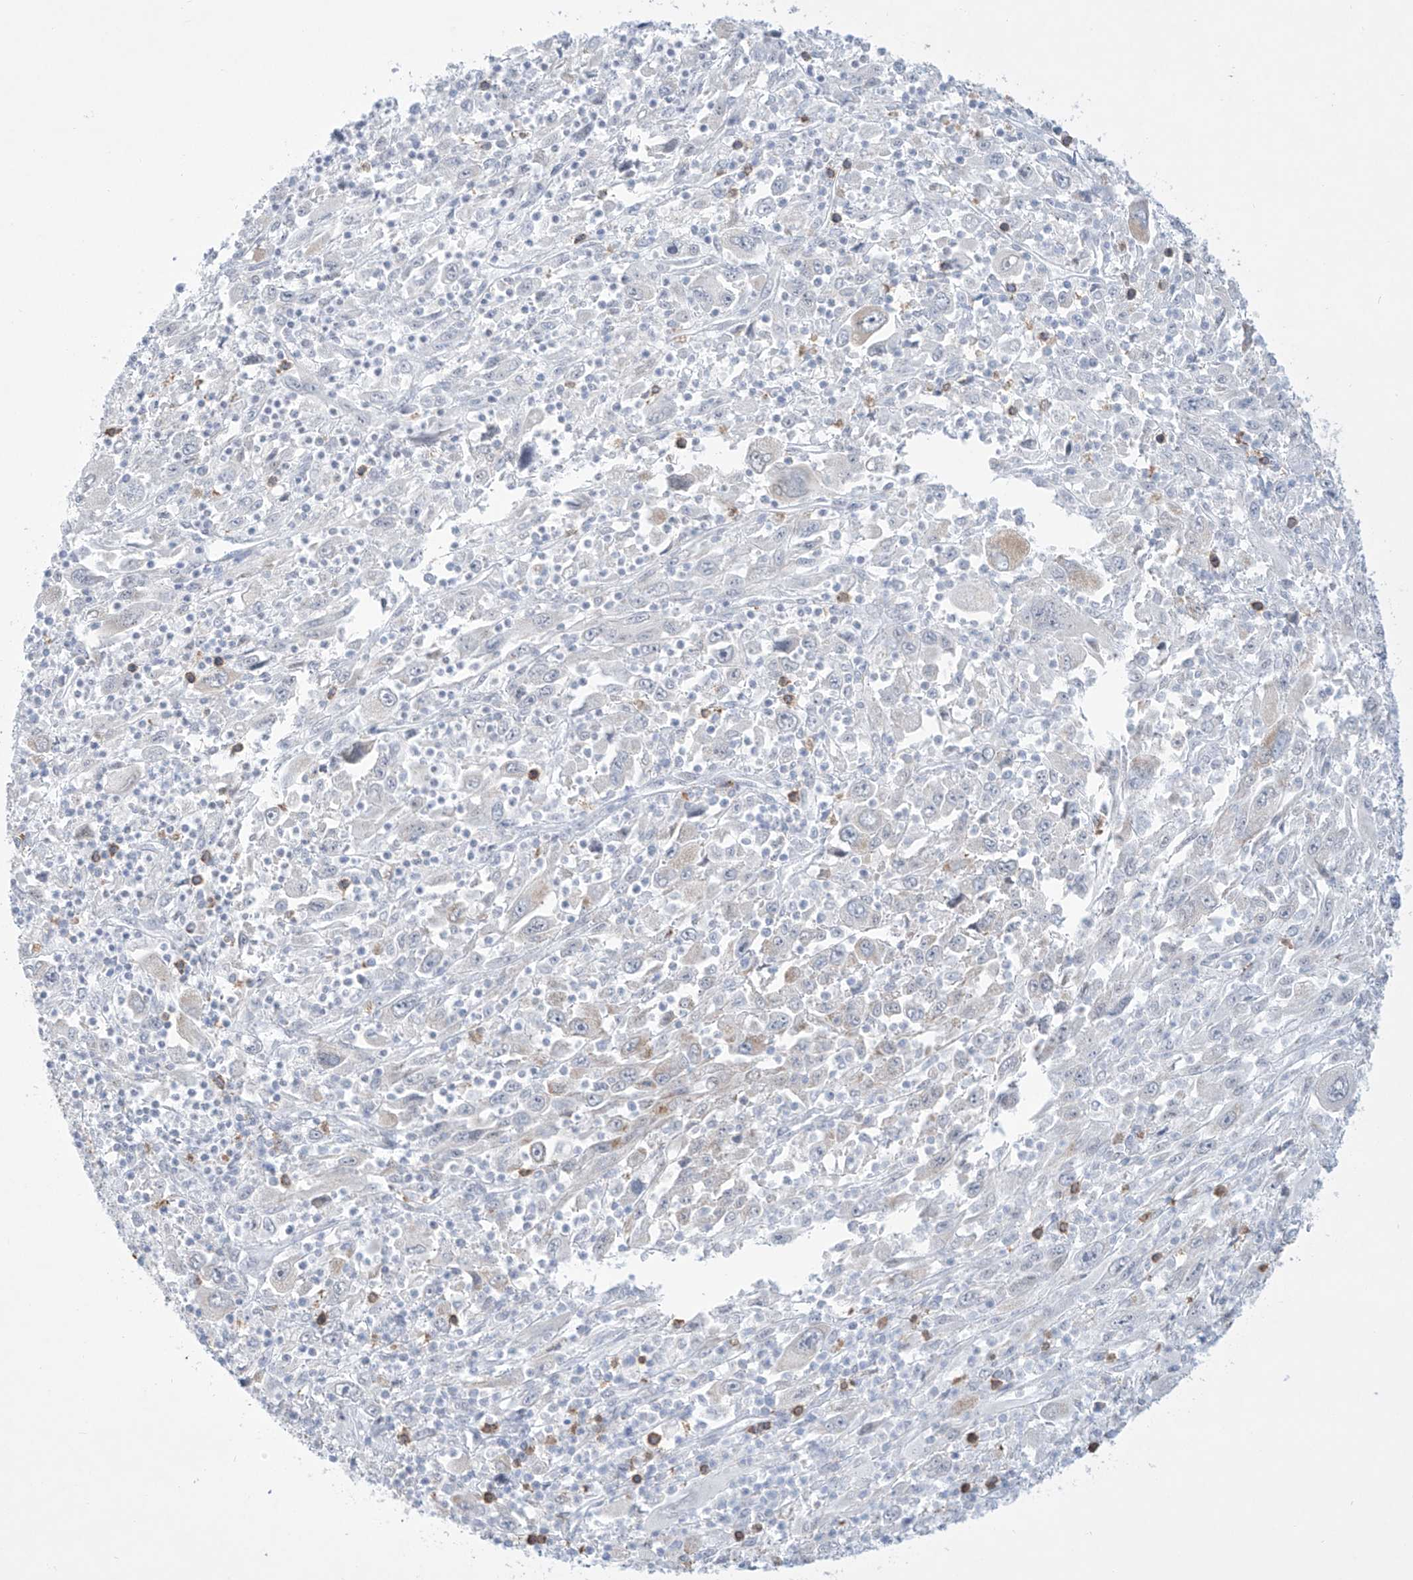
{"staining": {"intensity": "negative", "quantity": "none", "location": "none"}, "tissue": "melanoma", "cell_type": "Tumor cells", "image_type": "cancer", "snomed": [{"axis": "morphology", "description": "Malignant melanoma, Metastatic site"}, {"axis": "topography", "description": "Skin"}], "caption": "High power microscopy image of an IHC image of melanoma, revealing no significant staining in tumor cells. (Immunohistochemistry, brightfield microscopy, high magnification).", "gene": "ALDH6A1", "patient": {"sex": "female", "age": 56}}